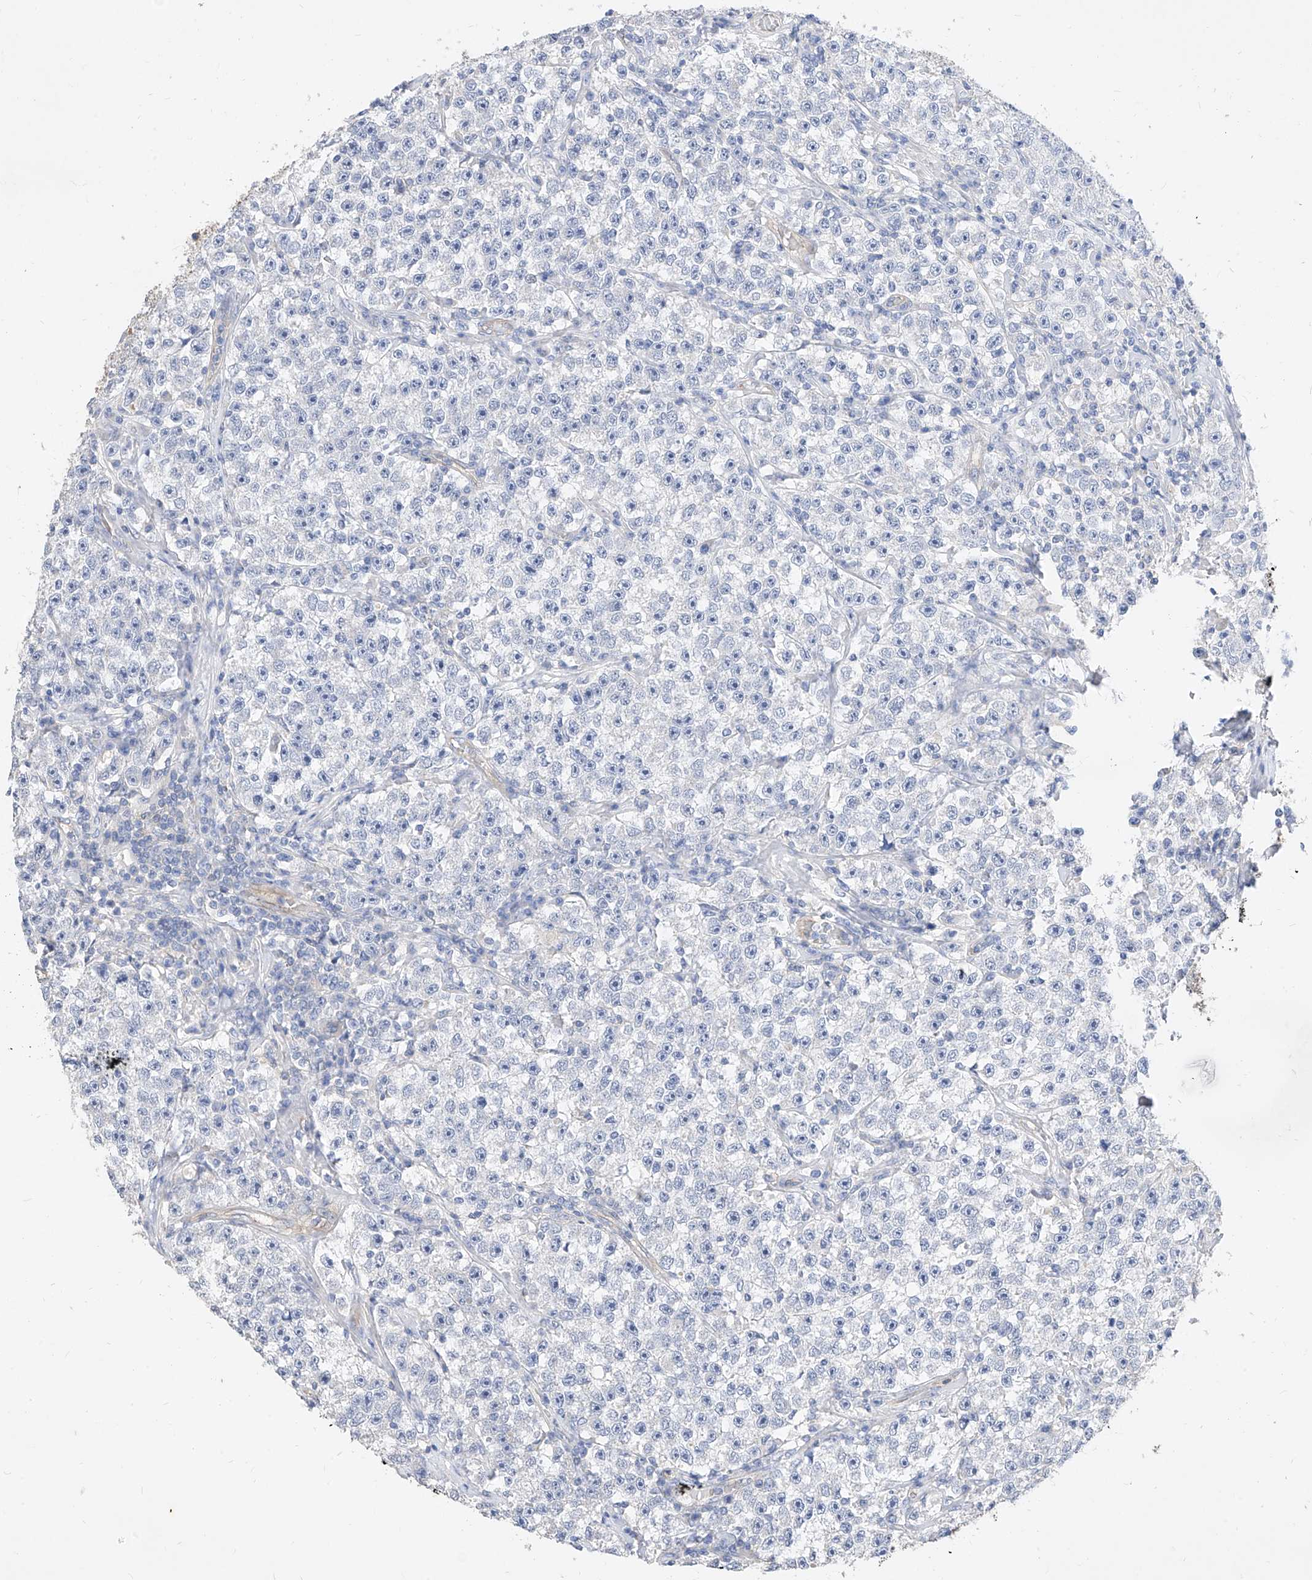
{"staining": {"intensity": "negative", "quantity": "none", "location": "none"}, "tissue": "testis cancer", "cell_type": "Tumor cells", "image_type": "cancer", "snomed": [{"axis": "morphology", "description": "Seminoma, NOS"}, {"axis": "topography", "description": "Testis"}], "caption": "There is no significant positivity in tumor cells of testis cancer (seminoma).", "gene": "SCGB2A1", "patient": {"sex": "male", "age": 22}}